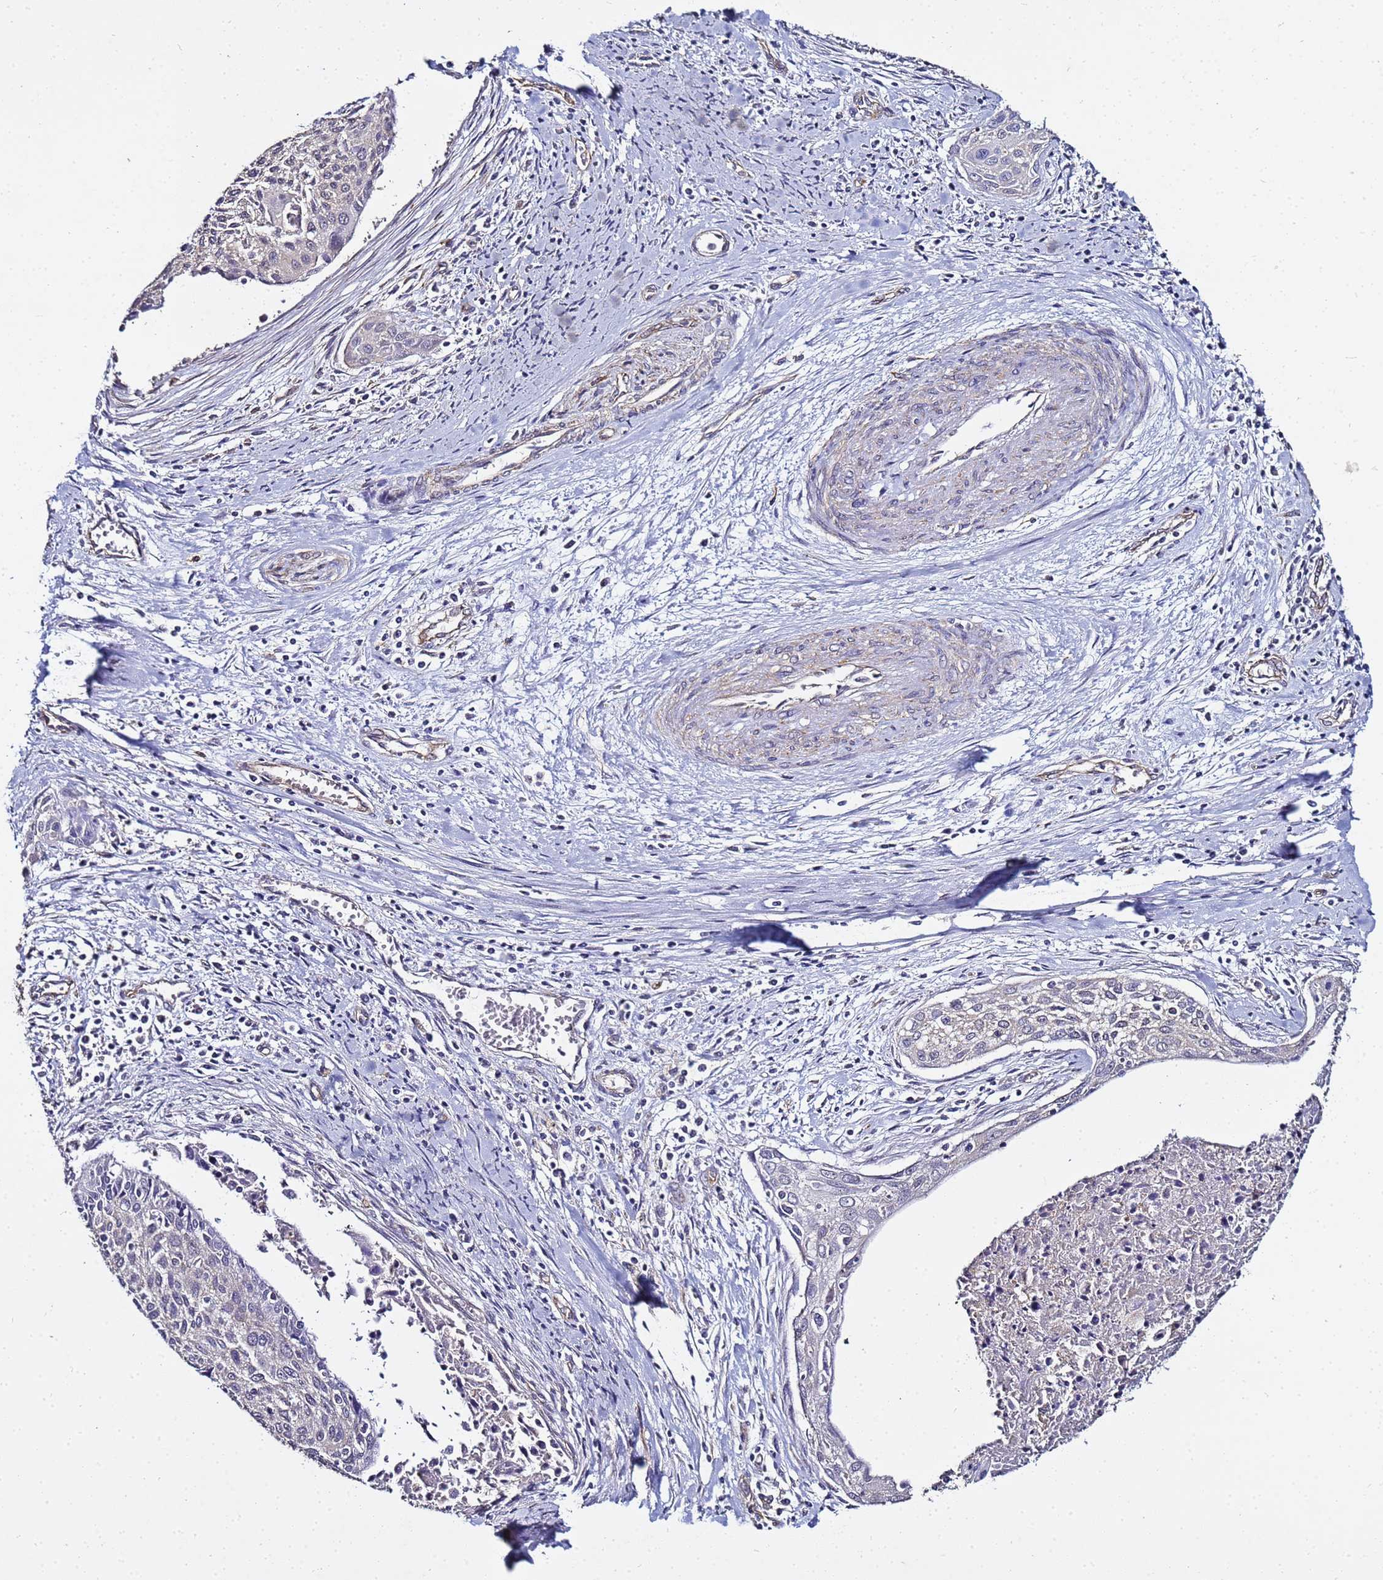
{"staining": {"intensity": "negative", "quantity": "none", "location": "none"}, "tissue": "cervical cancer", "cell_type": "Tumor cells", "image_type": "cancer", "snomed": [{"axis": "morphology", "description": "Squamous cell carcinoma, NOS"}, {"axis": "topography", "description": "Cervix"}], "caption": "This micrograph is of cervical cancer stained with immunohistochemistry to label a protein in brown with the nuclei are counter-stained blue. There is no staining in tumor cells.", "gene": "ENOPH1", "patient": {"sex": "female", "age": 55}}